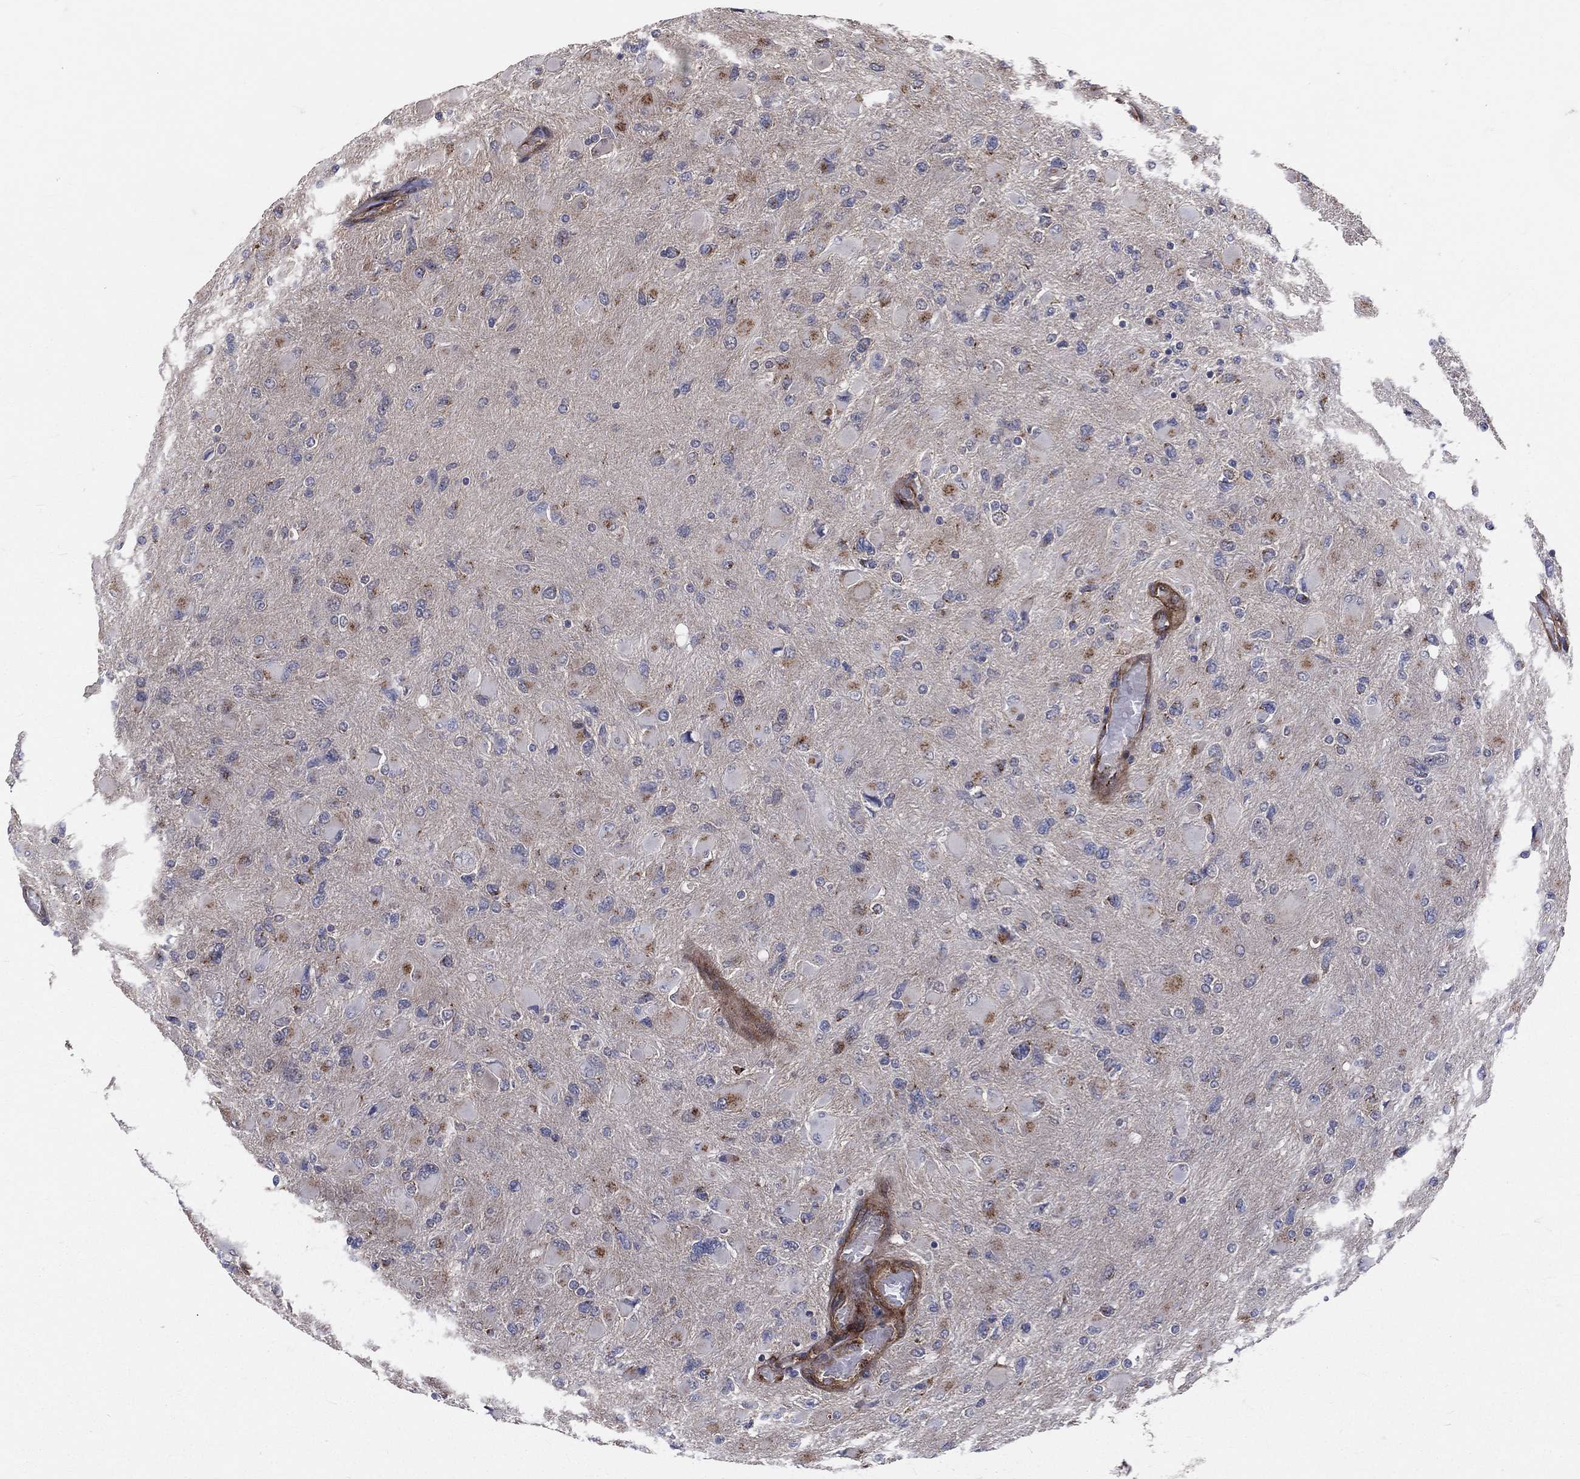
{"staining": {"intensity": "strong", "quantity": "<25%", "location": "cytoplasmic/membranous"}, "tissue": "glioma", "cell_type": "Tumor cells", "image_type": "cancer", "snomed": [{"axis": "morphology", "description": "Glioma, malignant, High grade"}, {"axis": "topography", "description": "Cerebral cortex"}], "caption": "Immunohistochemistry (DAB (3,3'-diaminobenzidine)) staining of glioma shows strong cytoplasmic/membranous protein positivity in about <25% of tumor cells.", "gene": "ENTPD1", "patient": {"sex": "female", "age": 36}}